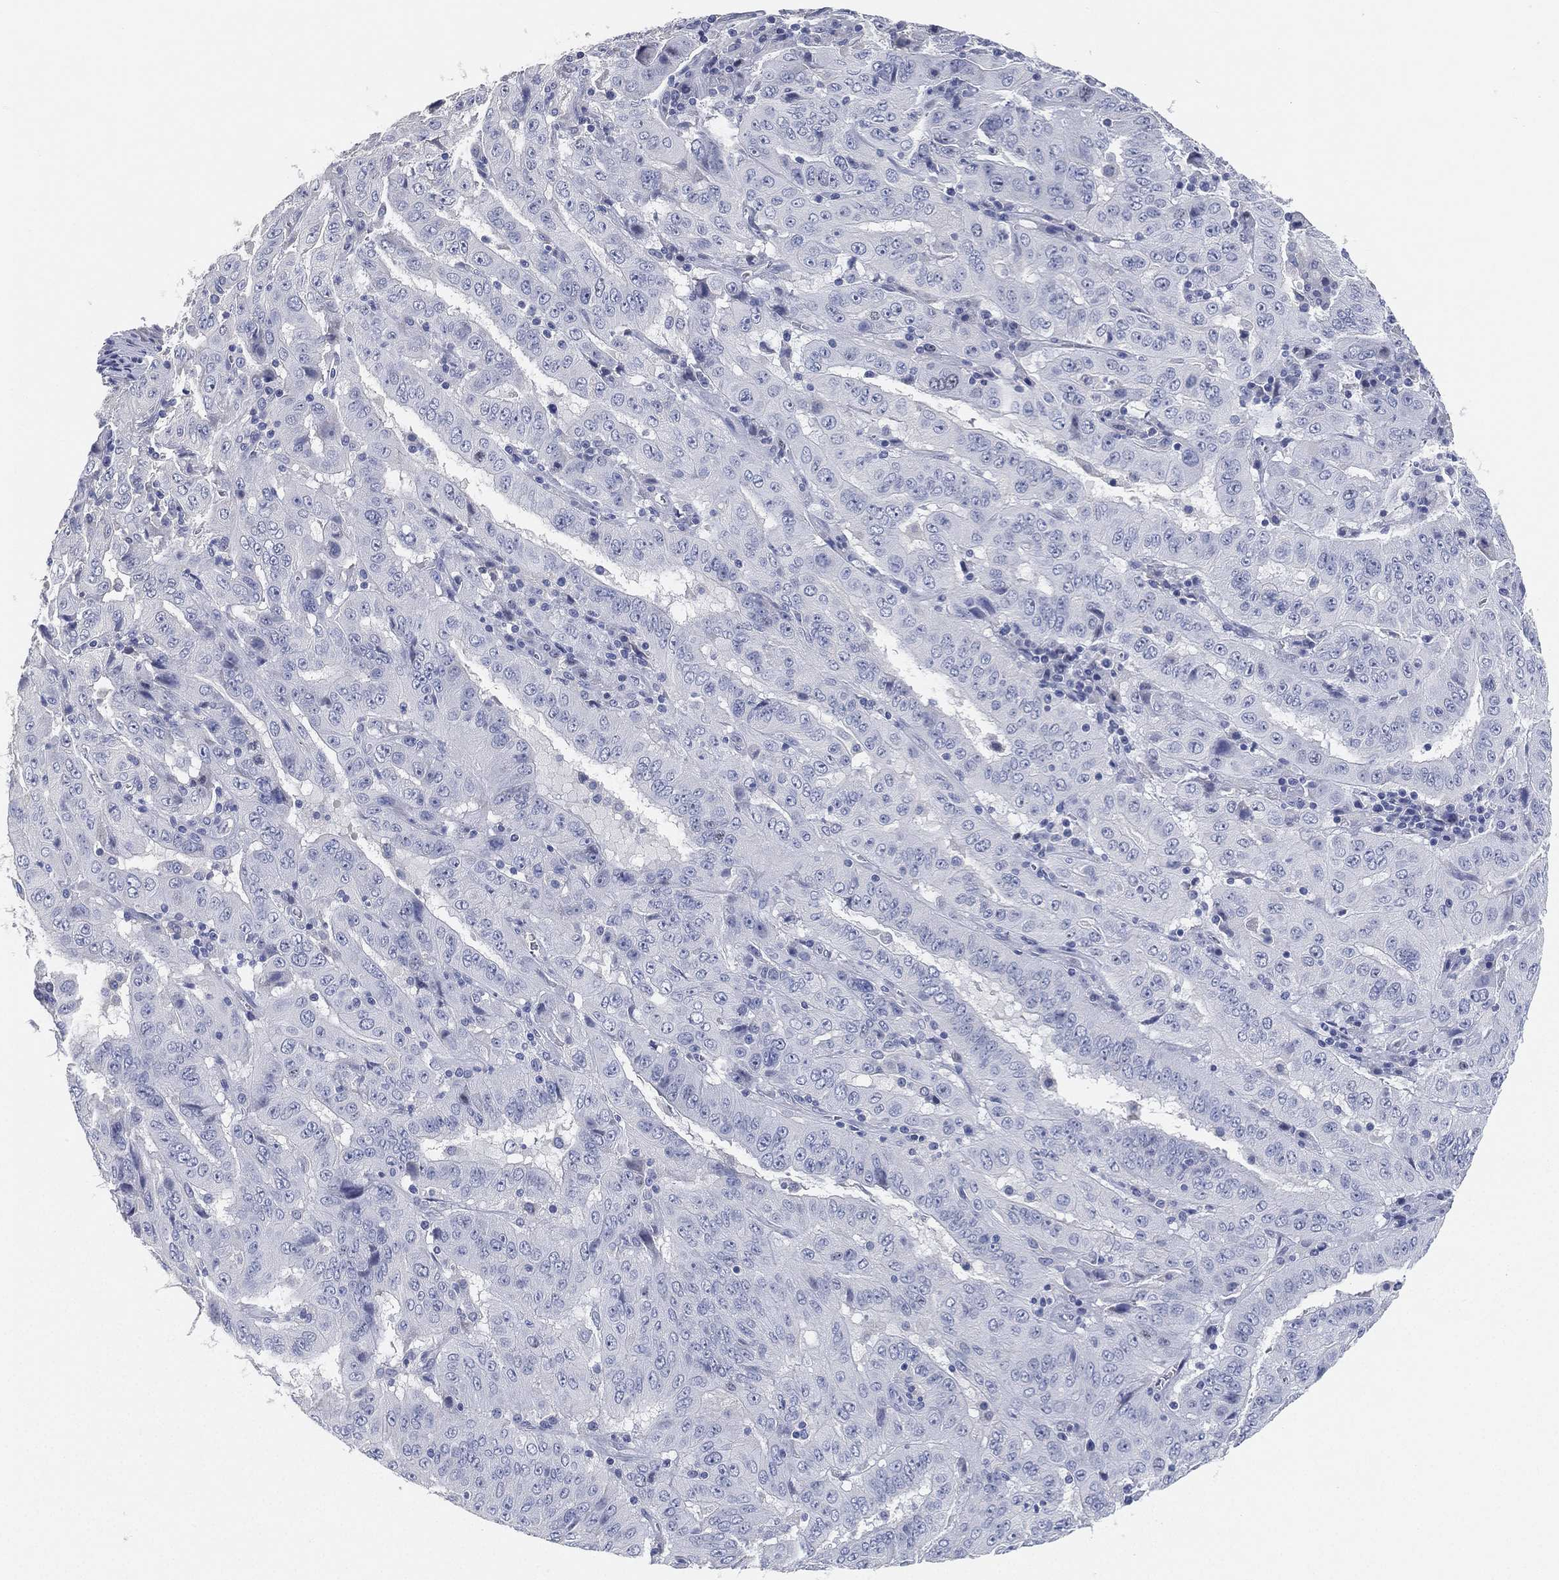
{"staining": {"intensity": "negative", "quantity": "none", "location": "none"}, "tissue": "pancreatic cancer", "cell_type": "Tumor cells", "image_type": "cancer", "snomed": [{"axis": "morphology", "description": "Adenocarcinoma, NOS"}, {"axis": "topography", "description": "Pancreas"}], "caption": "Immunohistochemical staining of human pancreatic cancer reveals no significant positivity in tumor cells.", "gene": "FAM187B", "patient": {"sex": "male", "age": 63}}